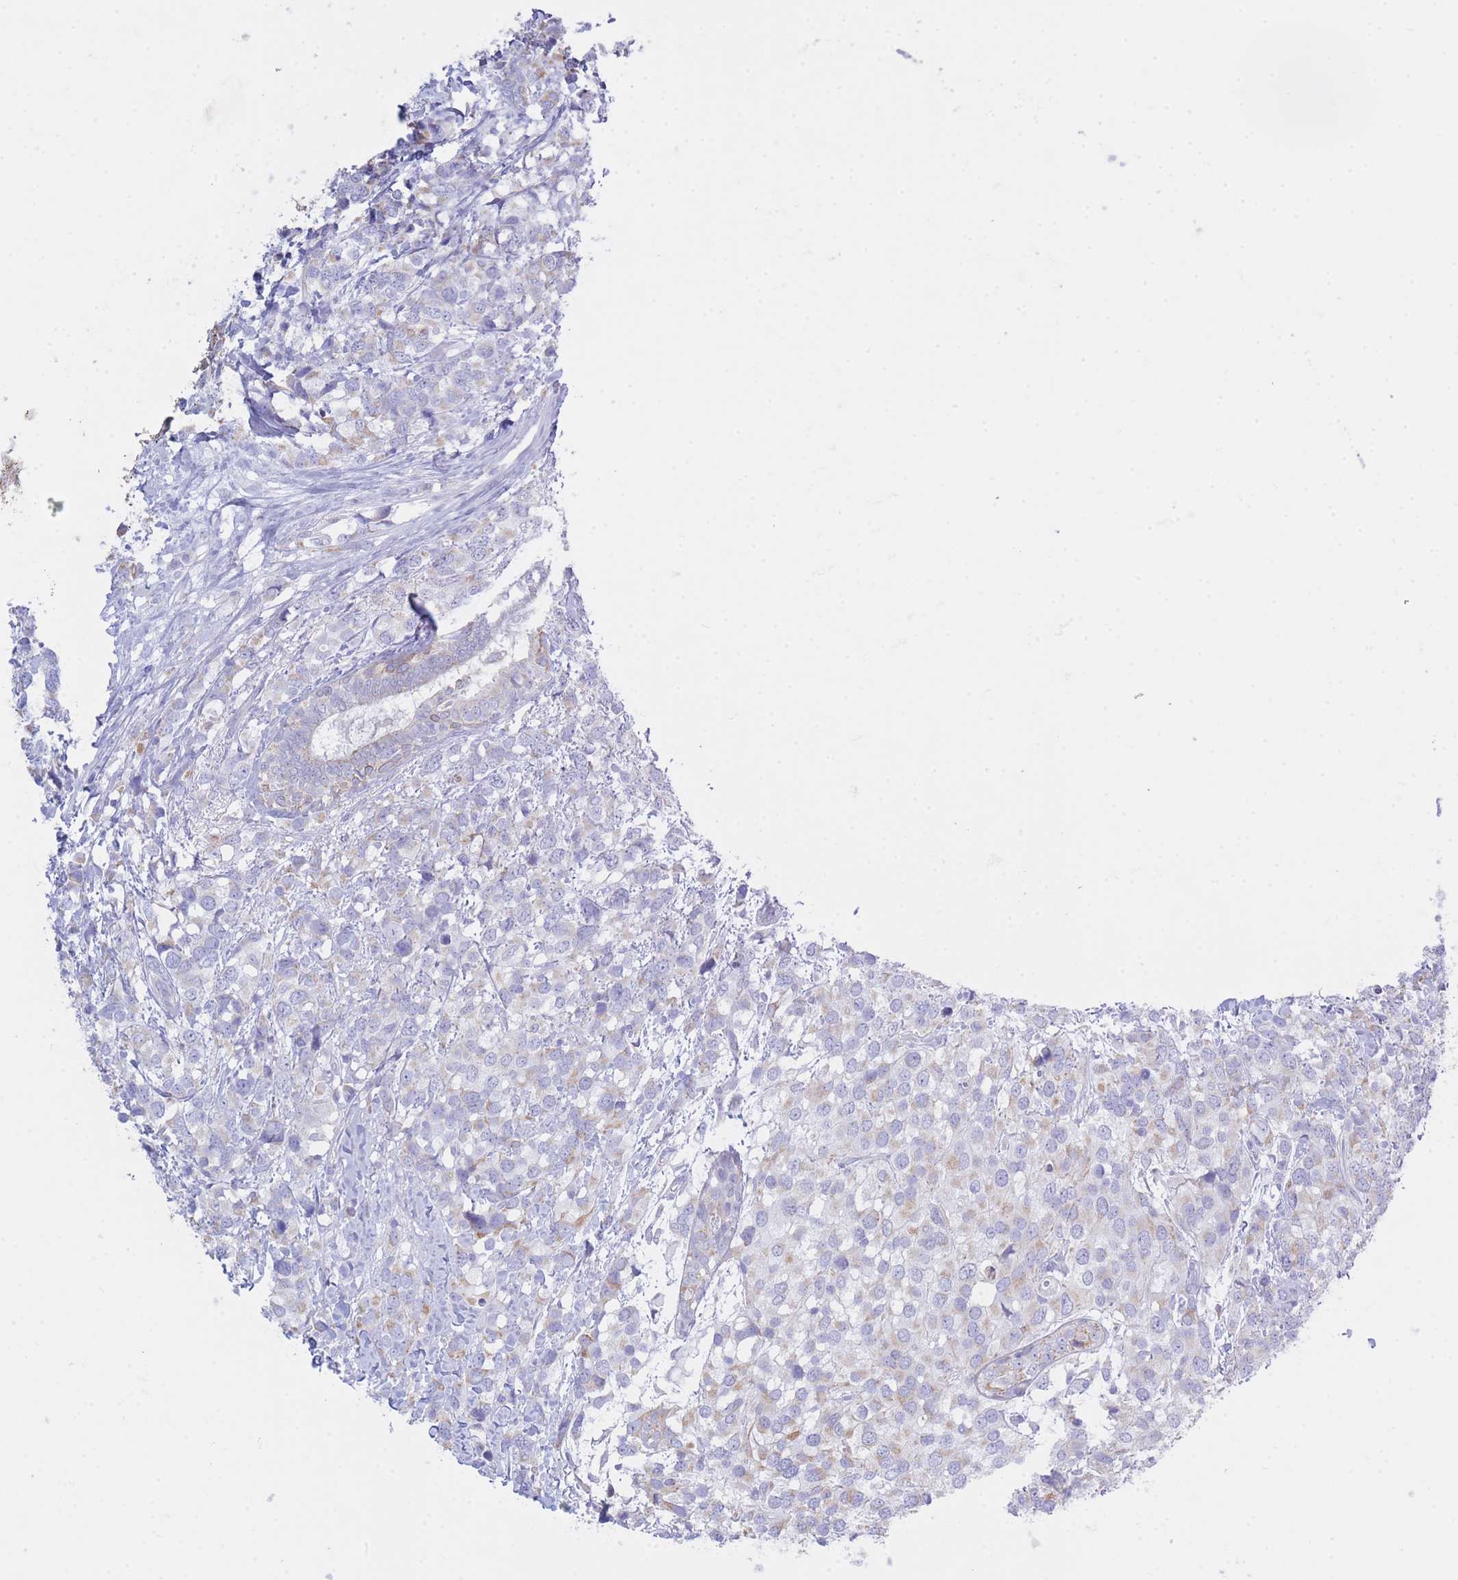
{"staining": {"intensity": "moderate", "quantity": "<25%", "location": "cytoplasmic/membranous"}, "tissue": "breast cancer", "cell_type": "Tumor cells", "image_type": "cancer", "snomed": [{"axis": "morphology", "description": "Lobular carcinoma"}, {"axis": "topography", "description": "Breast"}], "caption": "Breast cancer stained for a protein (brown) reveals moderate cytoplasmic/membranous positive positivity in approximately <25% of tumor cells.", "gene": "NANP", "patient": {"sex": "female", "age": 59}}